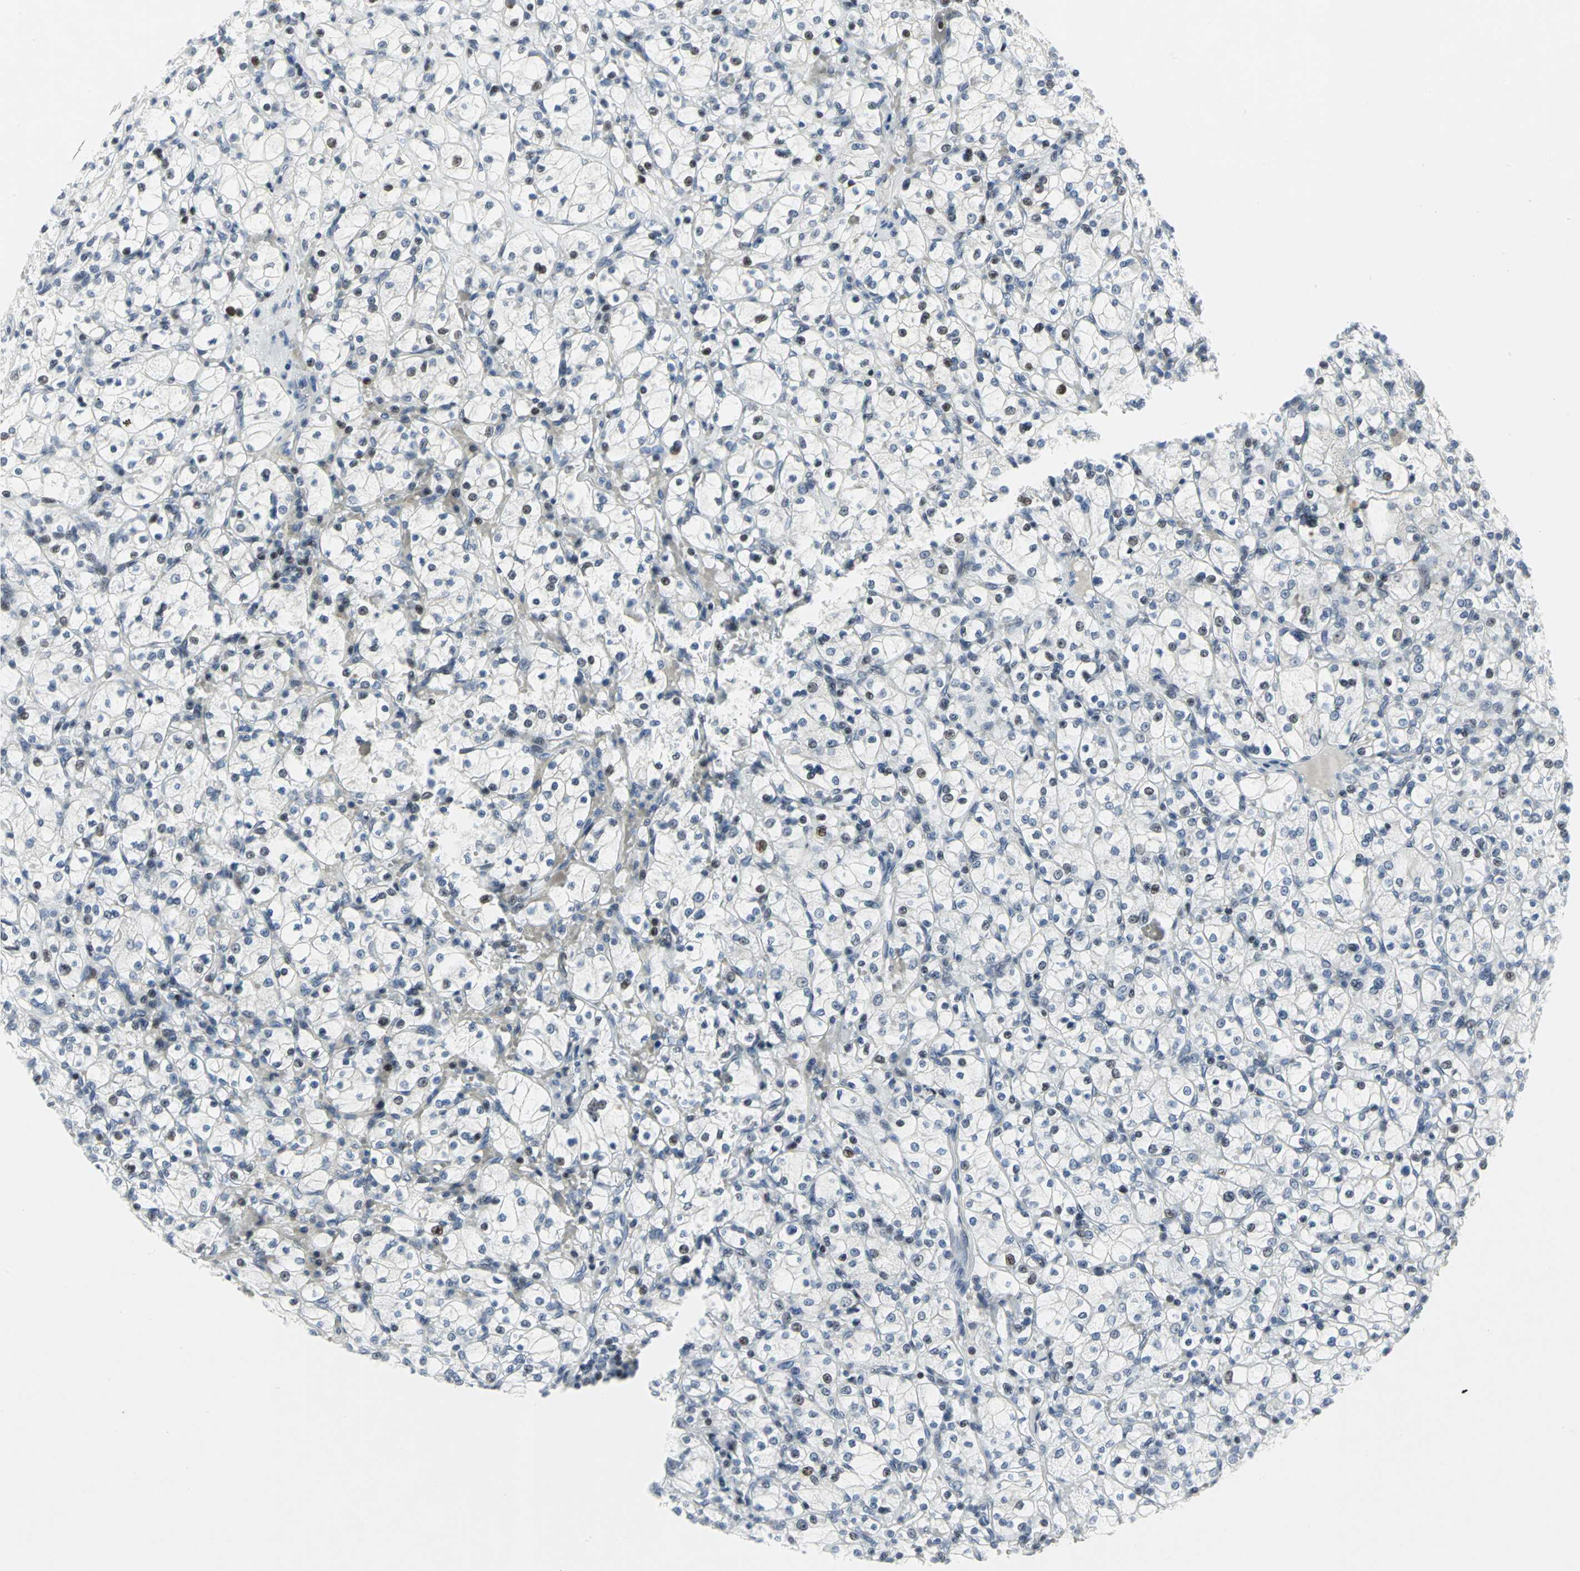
{"staining": {"intensity": "strong", "quantity": "25%-75%", "location": "nuclear"}, "tissue": "renal cancer", "cell_type": "Tumor cells", "image_type": "cancer", "snomed": [{"axis": "morphology", "description": "Adenocarcinoma, NOS"}, {"axis": "topography", "description": "Kidney"}], "caption": "The image displays immunohistochemical staining of adenocarcinoma (renal). There is strong nuclear expression is present in about 25%-75% of tumor cells. The staining was performed using DAB (3,3'-diaminobenzidine) to visualize the protein expression in brown, while the nuclei were stained in blue with hematoxylin (Magnification: 20x).", "gene": "RPA1", "patient": {"sex": "female", "age": 83}}